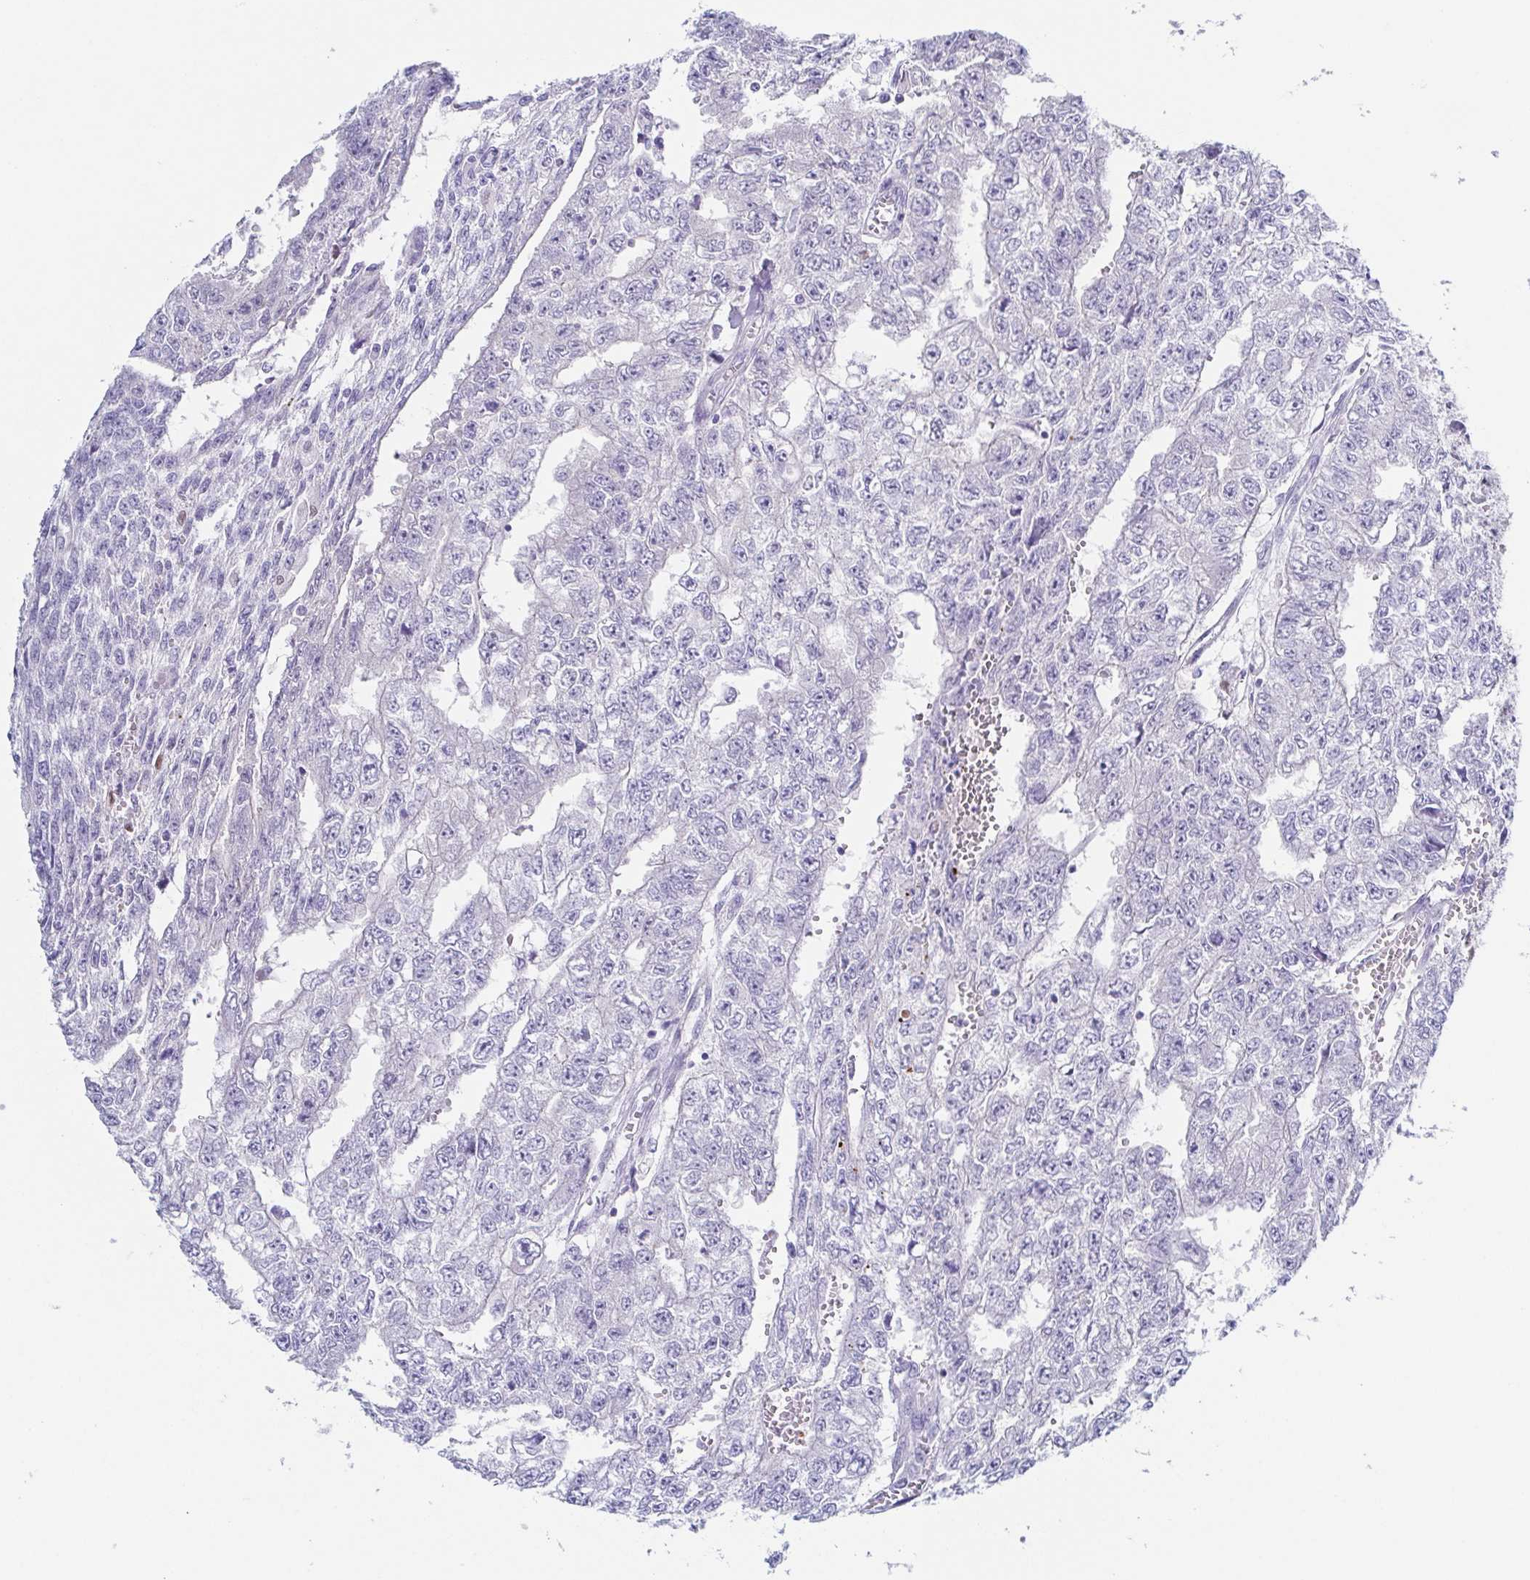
{"staining": {"intensity": "negative", "quantity": "none", "location": "none"}, "tissue": "testis cancer", "cell_type": "Tumor cells", "image_type": "cancer", "snomed": [{"axis": "morphology", "description": "Carcinoma, Embryonal, NOS"}, {"axis": "morphology", "description": "Teratoma, malignant, NOS"}, {"axis": "topography", "description": "Testis"}], "caption": "The immunohistochemistry image has no significant positivity in tumor cells of testis cancer (embryonal carcinoma) tissue. (DAB (3,3'-diaminobenzidine) immunohistochemistry (IHC) with hematoxylin counter stain).", "gene": "HTR2A", "patient": {"sex": "male", "age": 24}}